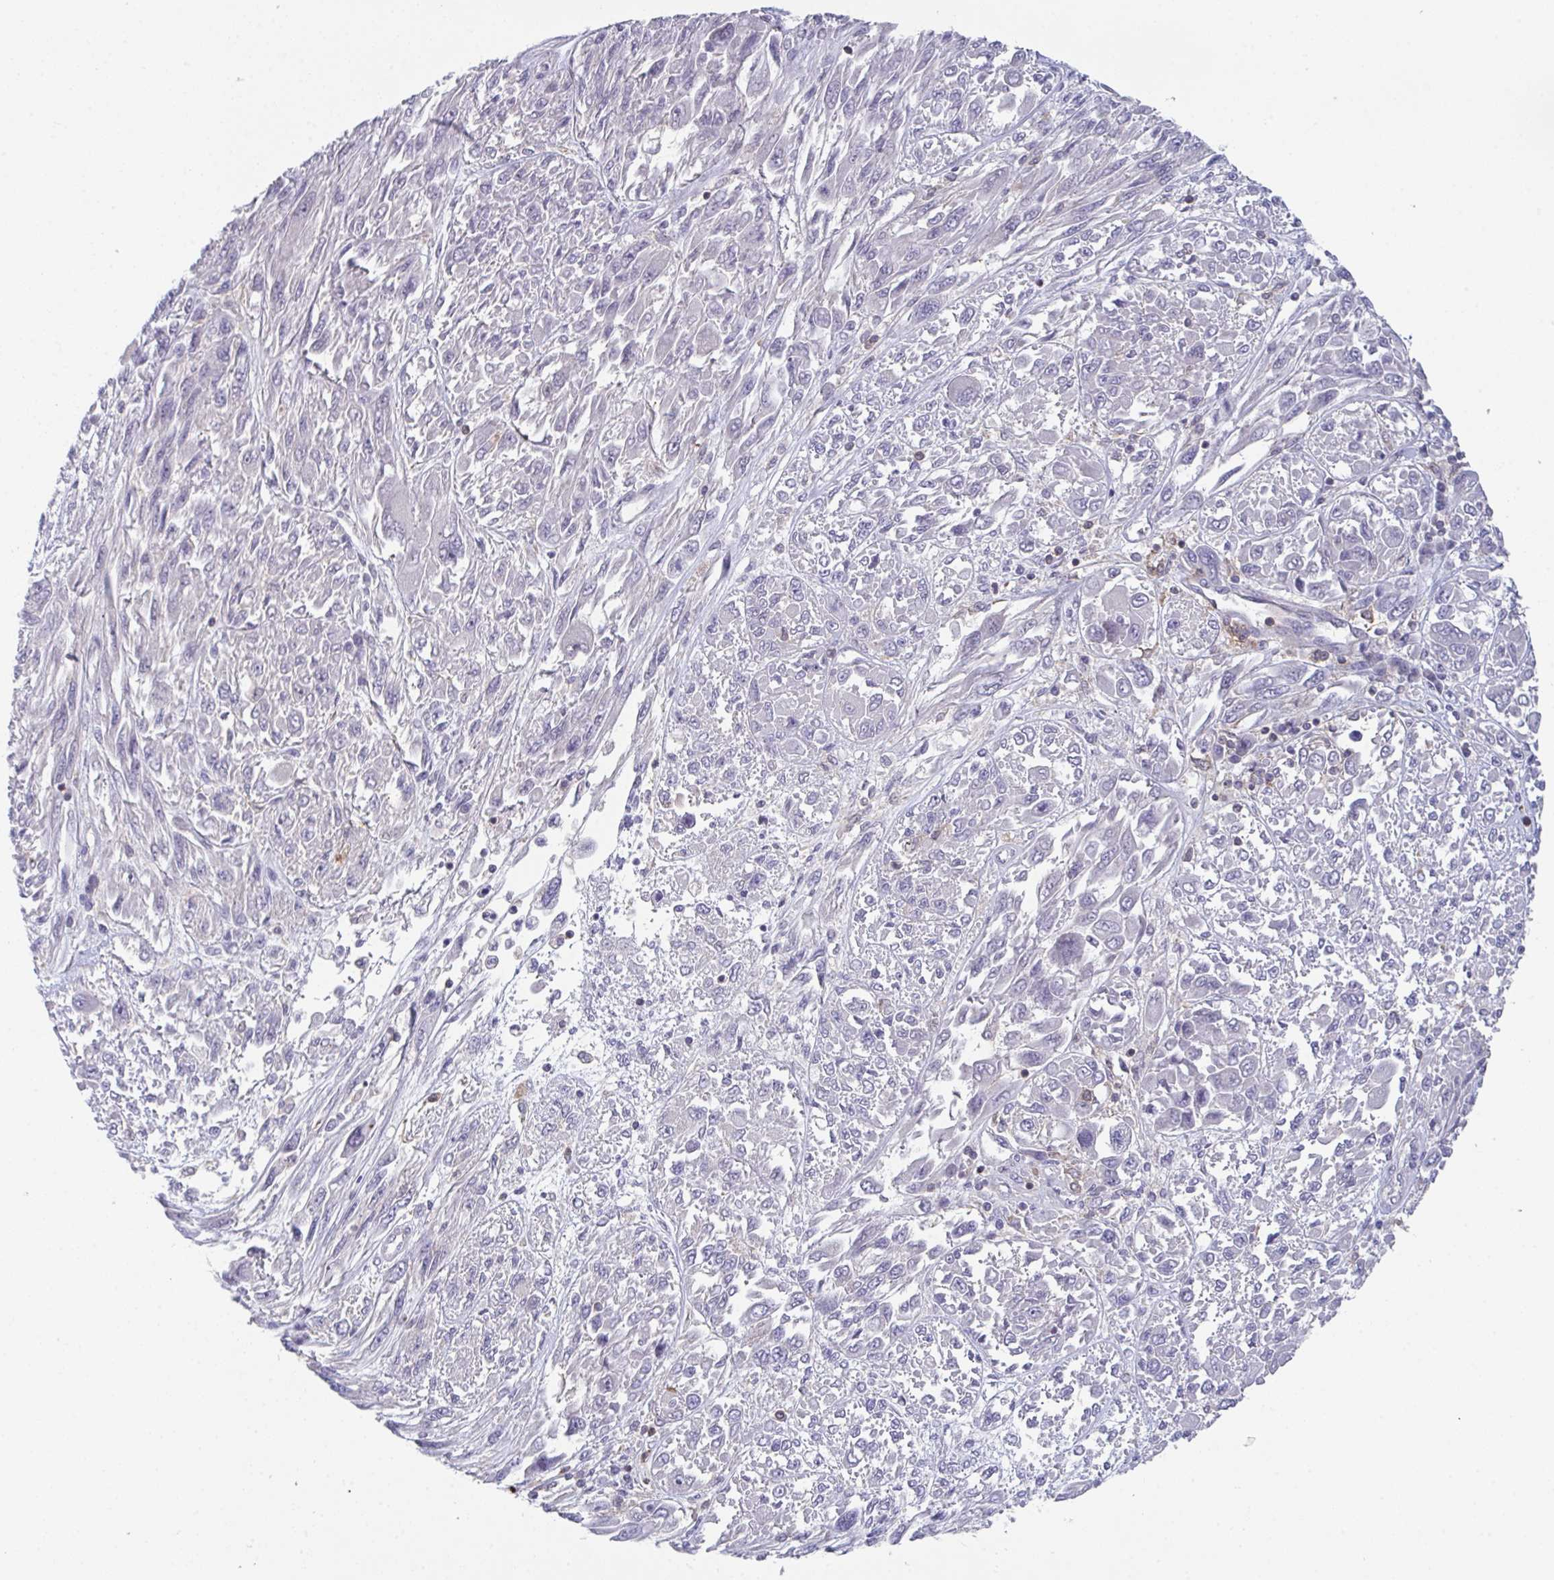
{"staining": {"intensity": "negative", "quantity": "none", "location": "none"}, "tissue": "melanoma", "cell_type": "Tumor cells", "image_type": "cancer", "snomed": [{"axis": "morphology", "description": "Malignant melanoma, NOS"}, {"axis": "topography", "description": "Skin"}], "caption": "Immunohistochemistry photomicrograph of malignant melanoma stained for a protein (brown), which demonstrates no expression in tumor cells. (Immunohistochemistry (ihc), brightfield microscopy, high magnification).", "gene": "DISP2", "patient": {"sex": "female", "age": 91}}